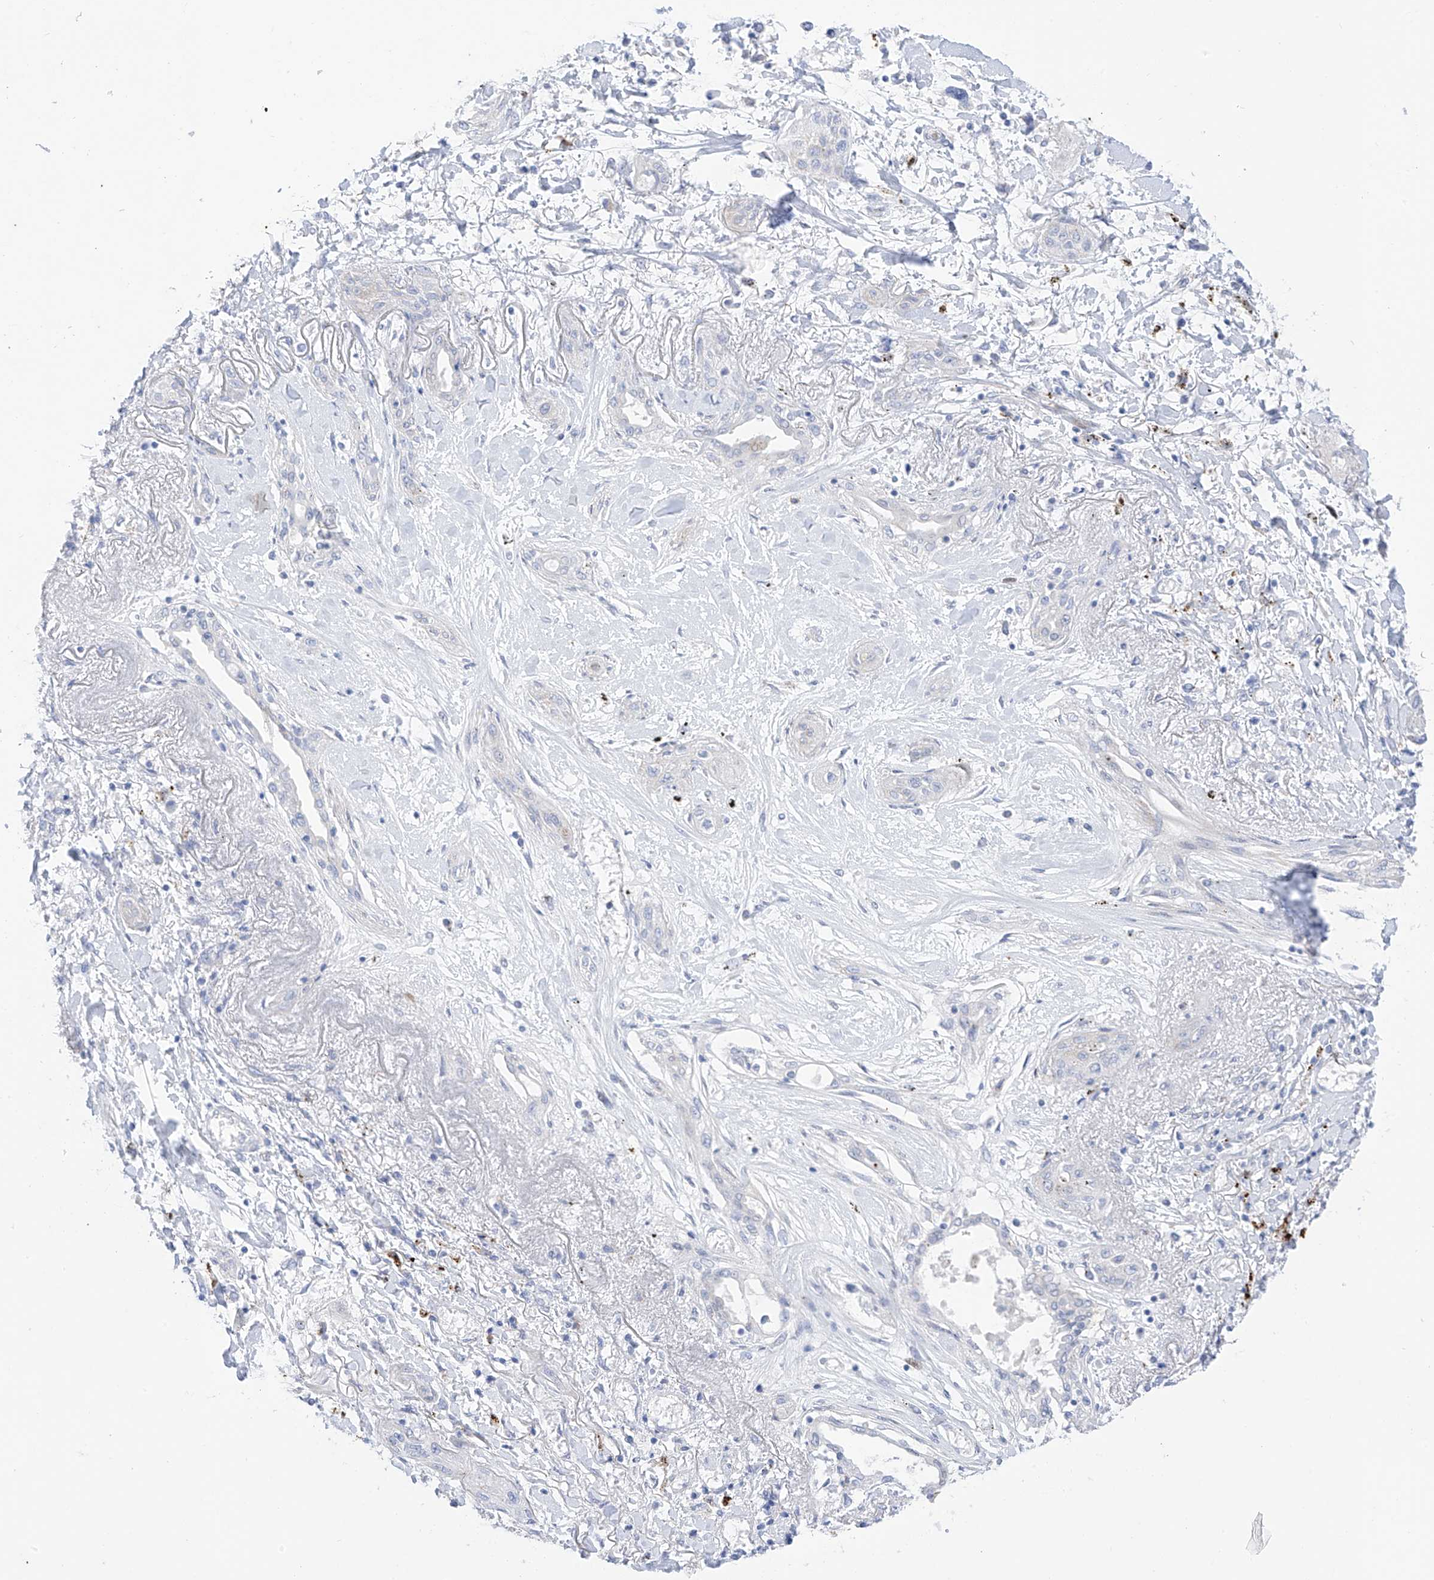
{"staining": {"intensity": "negative", "quantity": "none", "location": "none"}, "tissue": "lung cancer", "cell_type": "Tumor cells", "image_type": "cancer", "snomed": [{"axis": "morphology", "description": "Squamous cell carcinoma, NOS"}, {"axis": "topography", "description": "Lung"}], "caption": "A micrograph of squamous cell carcinoma (lung) stained for a protein displays no brown staining in tumor cells. The staining was performed using DAB (3,3'-diaminobenzidine) to visualize the protein expression in brown, while the nuclei were stained in blue with hematoxylin (Magnification: 20x).", "gene": "PSPH", "patient": {"sex": "female", "age": 47}}